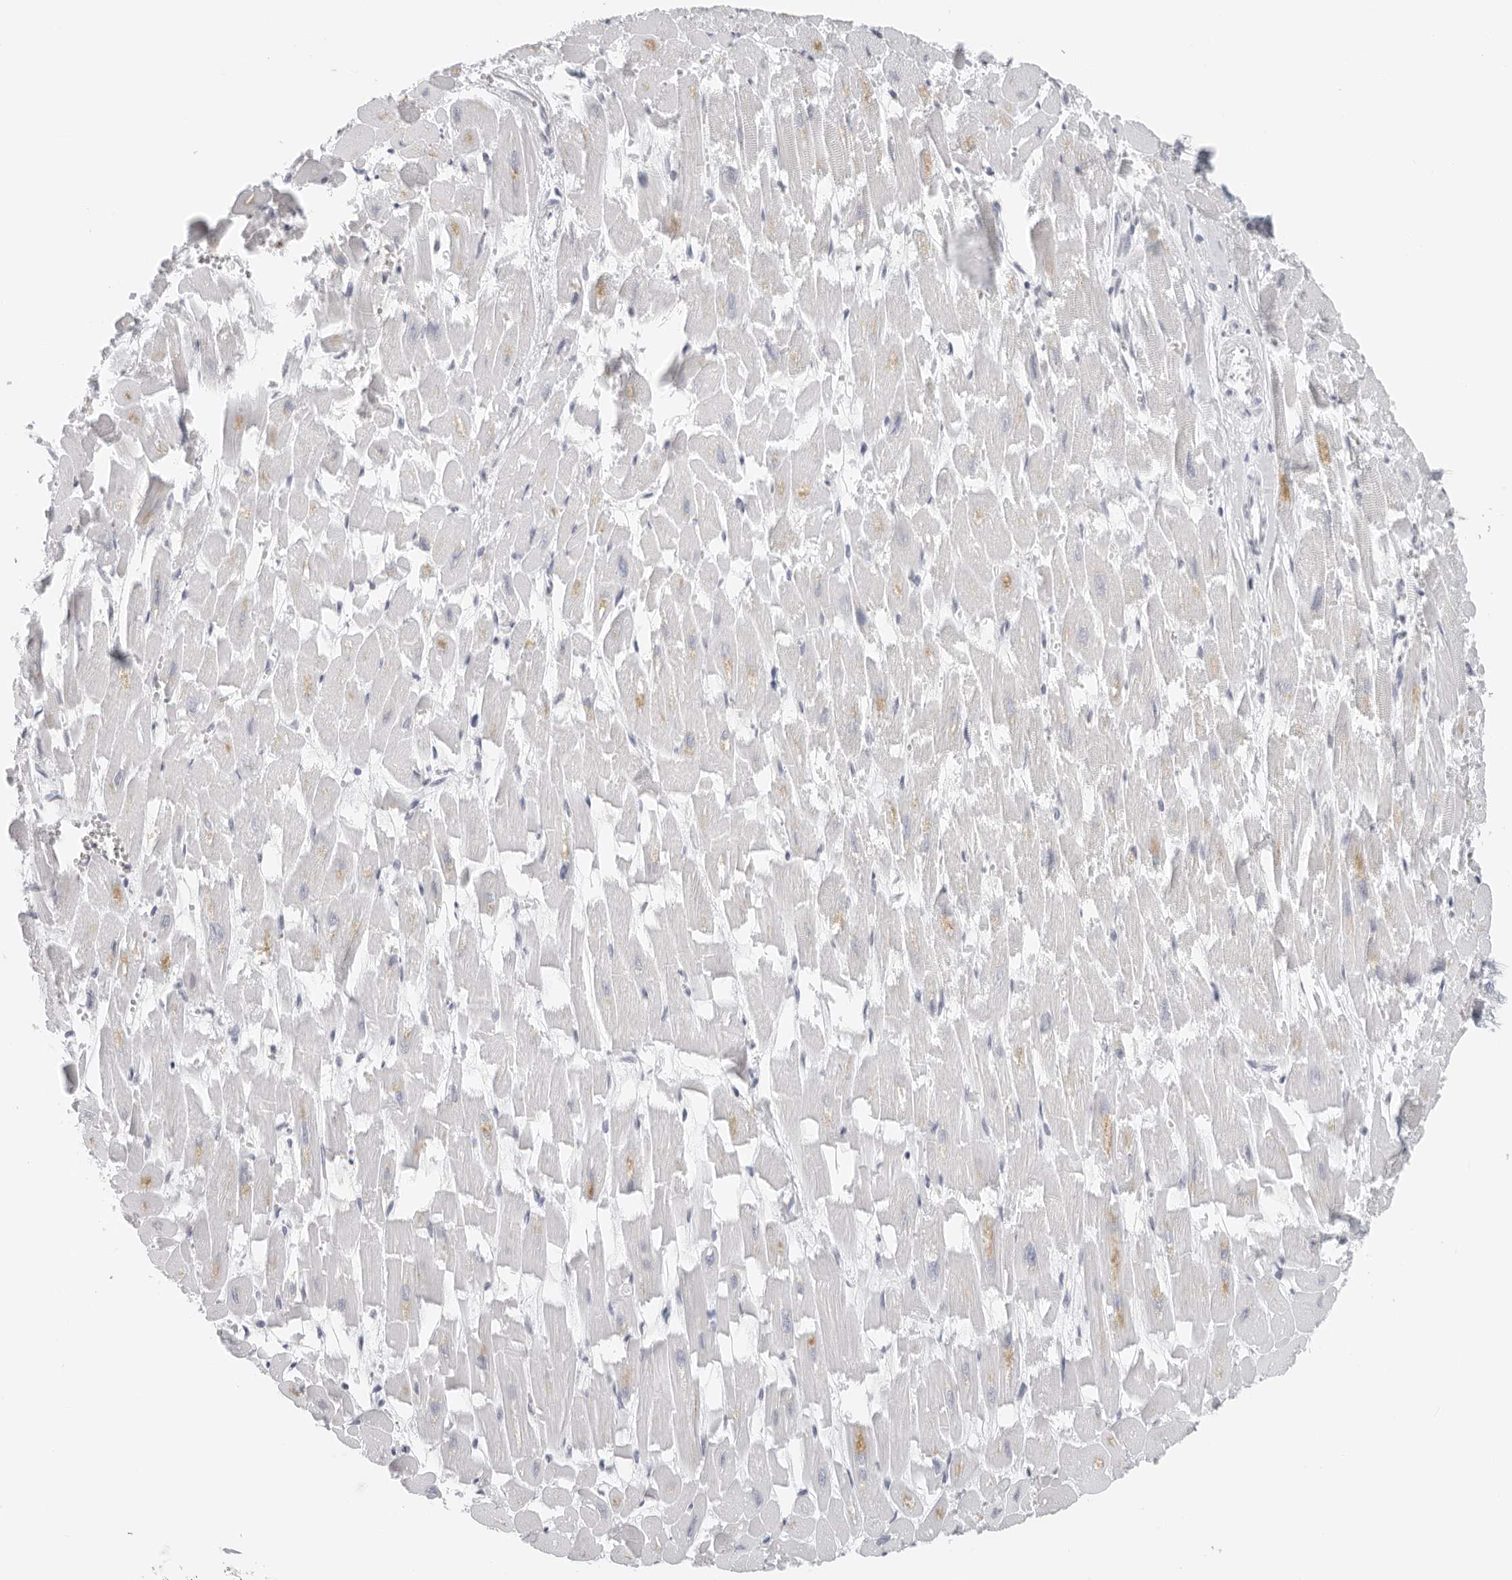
{"staining": {"intensity": "moderate", "quantity": "<25%", "location": "cytoplasmic/membranous"}, "tissue": "heart muscle", "cell_type": "Cardiomyocytes", "image_type": "normal", "snomed": [{"axis": "morphology", "description": "Normal tissue, NOS"}, {"axis": "topography", "description": "Heart"}], "caption": "Heart muscle stained with immunohistochemistry reveals moderate cytoplasmic/membranous positivity in approximately <25% of cardiomyocytes. (IHC, brightfield microscopy, high magnification).", "gene": "FLG2", "patient": {"sex": "male", "age": 54}}